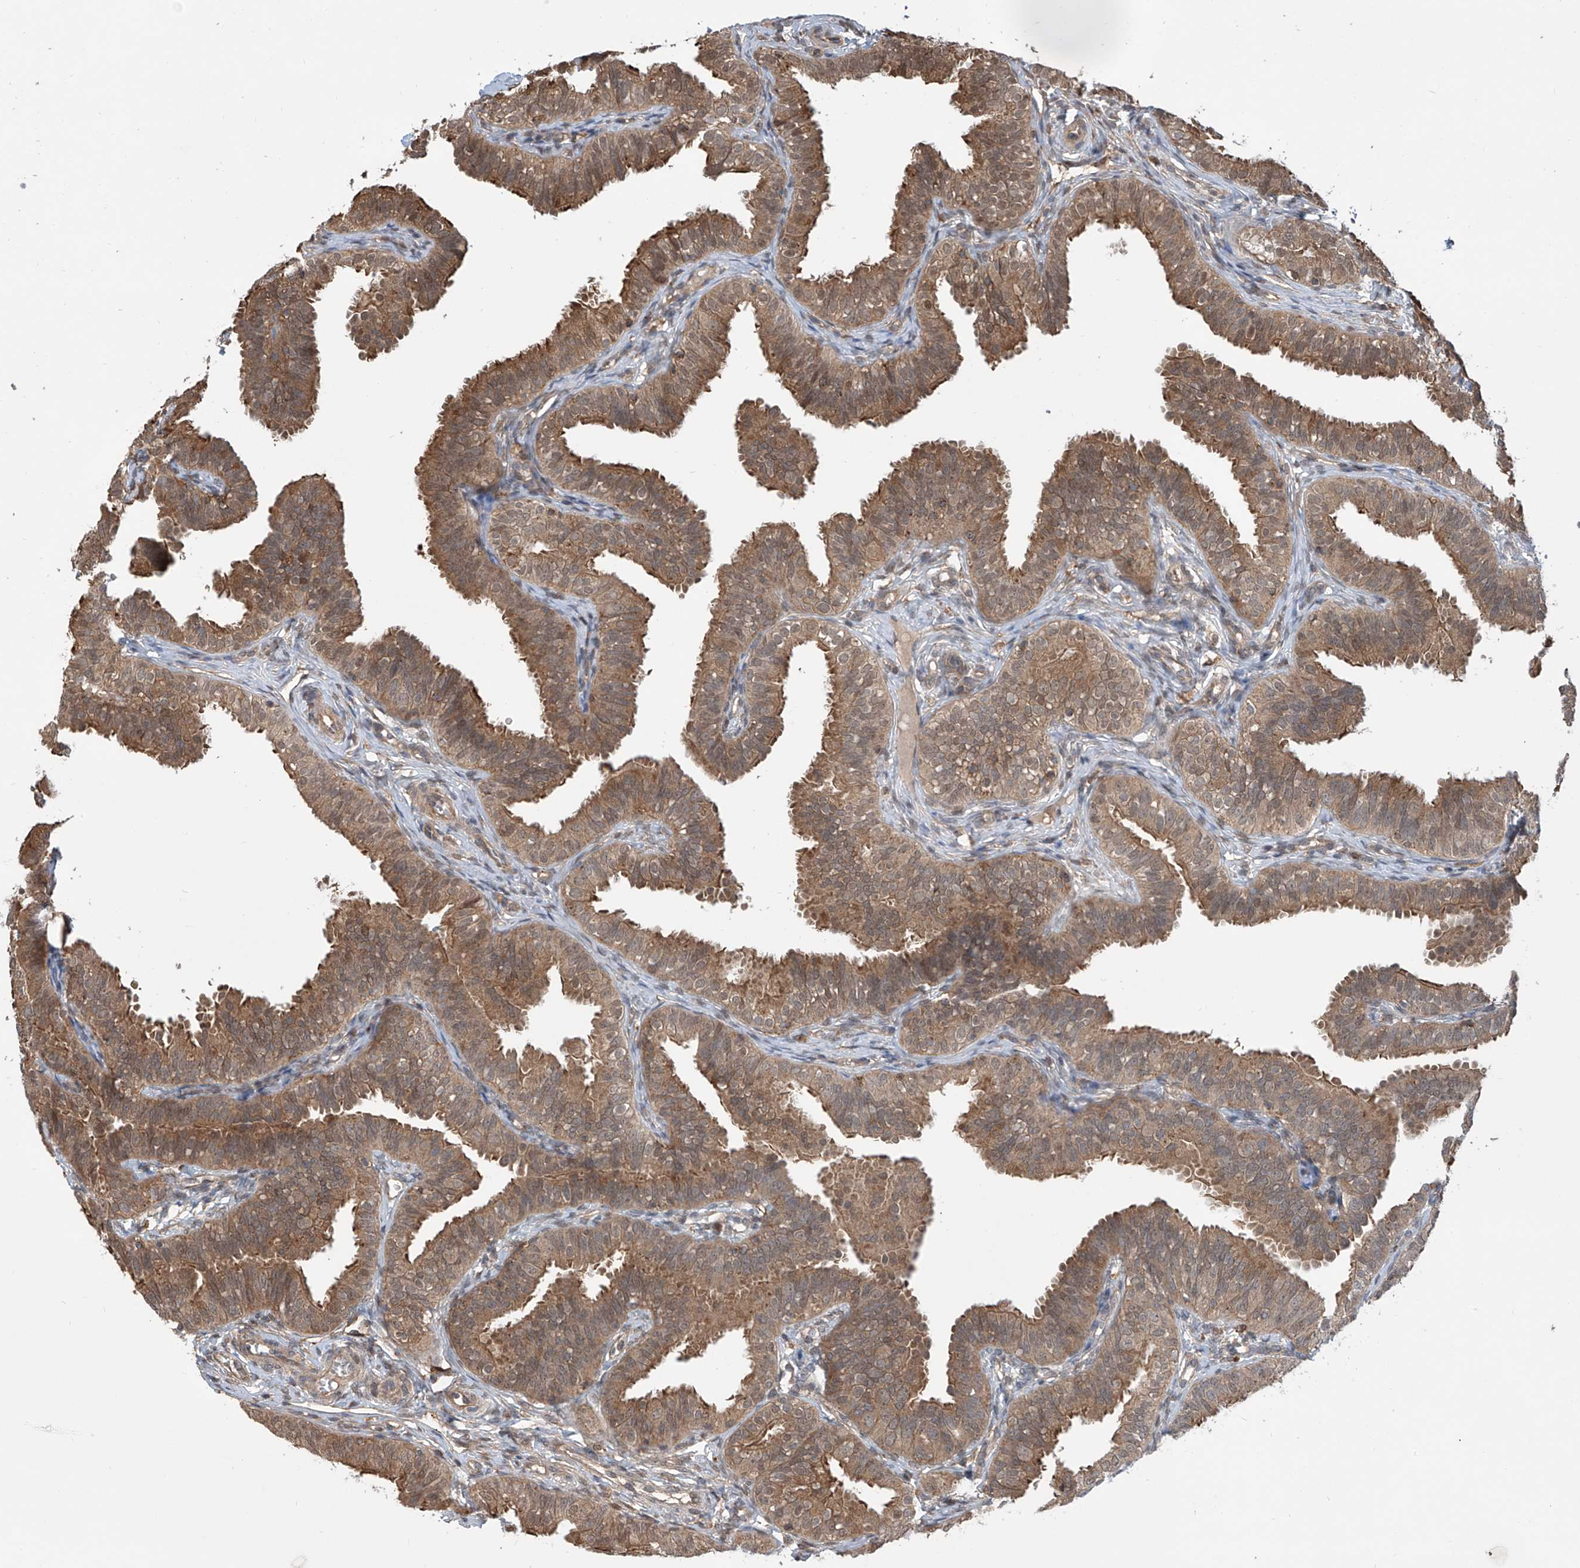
{"staining": {"intensity": "moderate", "quantity": ">75%", "location": "cytoplasmic/membranous,nuclear"}, "tissue": "fallopian tube", "cell_type": "Glandular cells", "image_type": "normal", "snomed": [{"axis": "morphology", "description": "Normal tissue, NOS"}, {"axis": "topography", "description": "Fallopian tube"}], "caption": "Moderate cytoplasmic/membranous,nuclear positivity for a protein is identified in about >75% of glandular cells of unremarkable fallopian tube using IHC.", "gene": "HOXC8", "patient": {"sex": "female", "age": 35}}